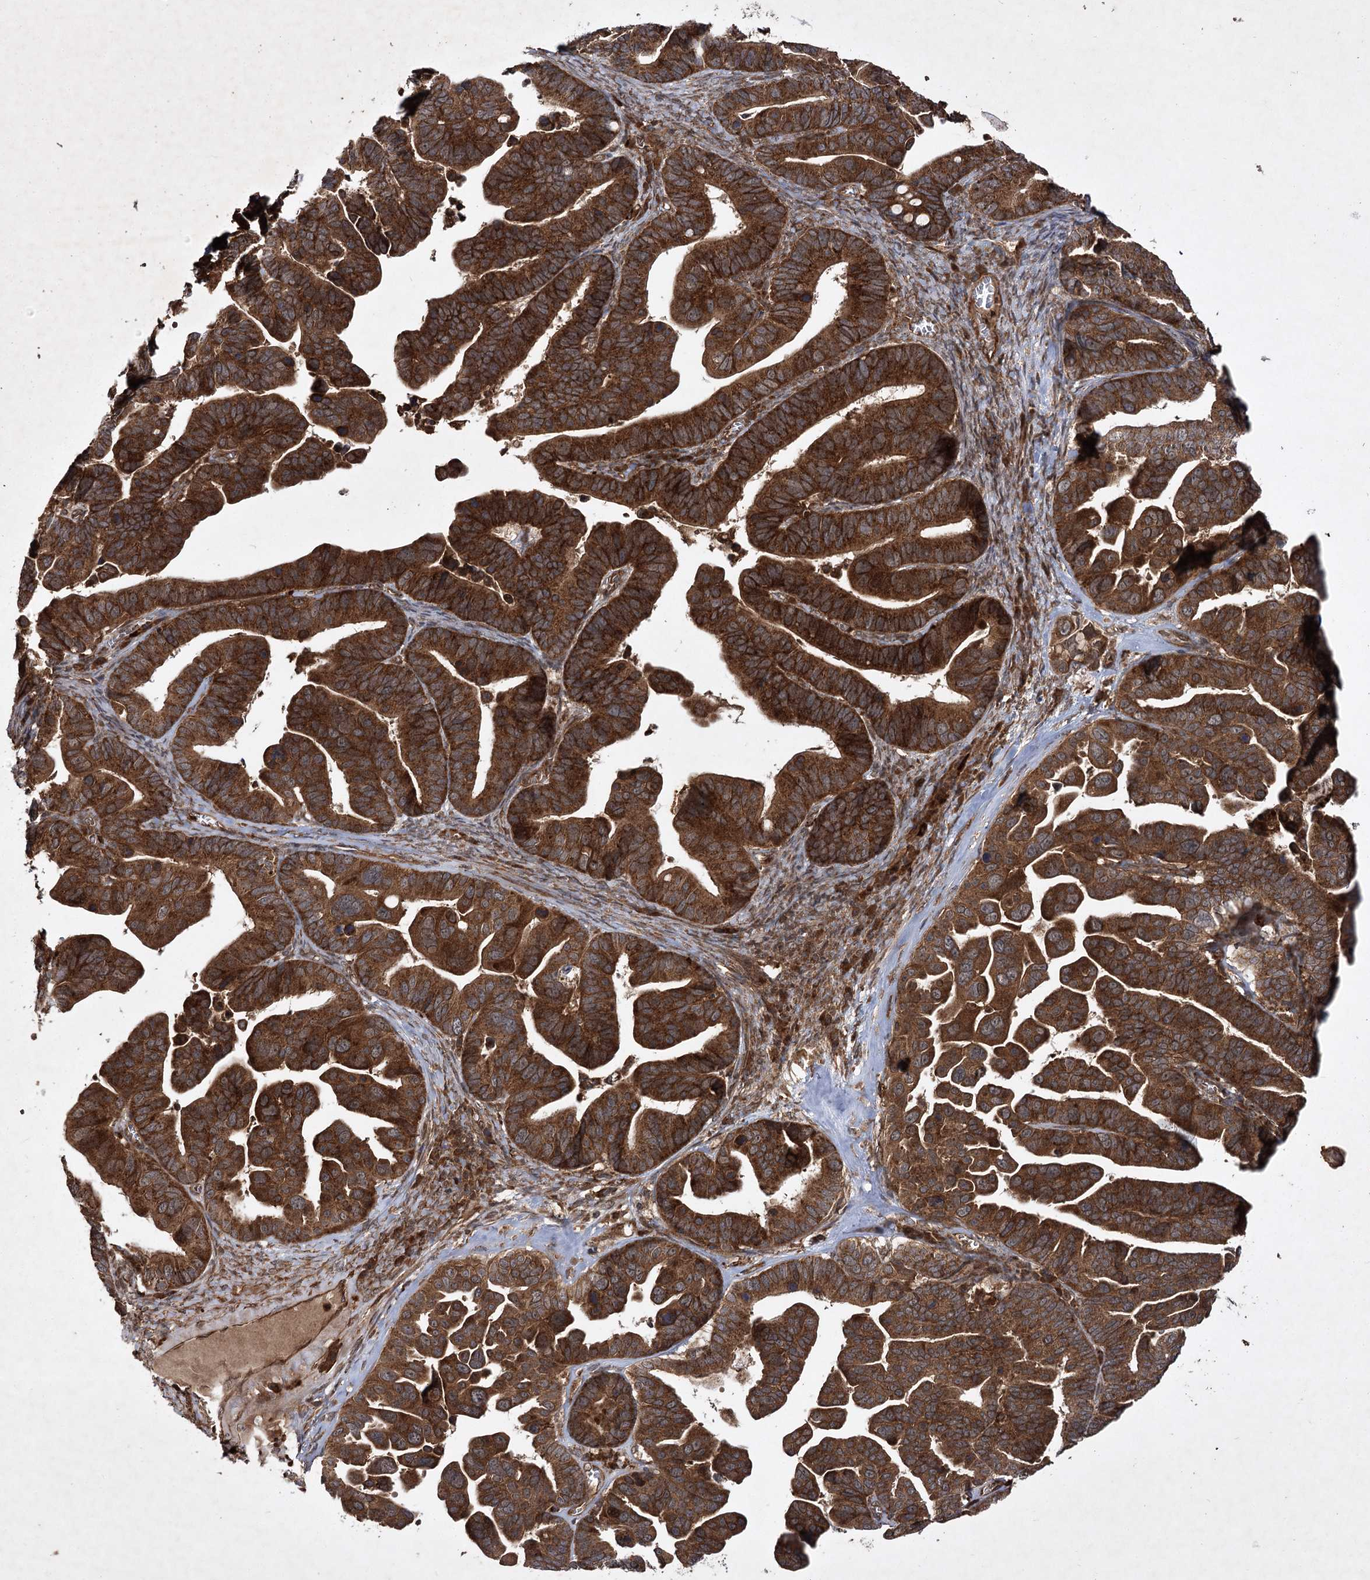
{"staining": {"intensity": "strong", "quantity": ">75%", "location": "cytoplasmic/membranous"}, "tissue": "ovarian cancer", "cell_type": "Tumor cells", "image_type": "cancer", "snomed": [{"axis": "morphology", "description": "Cystadenocarcinoma, serous, NOS"}, {"axis": "topography", "description": "Ovary"}], "caption": "Human serous cystadenocarcinoma (ovarian) stained for a protein (brown) displays strong cytoplasmic/membranous positive expression in approximately >75% of tumor cells.", "gene": "DNAJC13", "patient": {"sex": "female", "age": 56}}